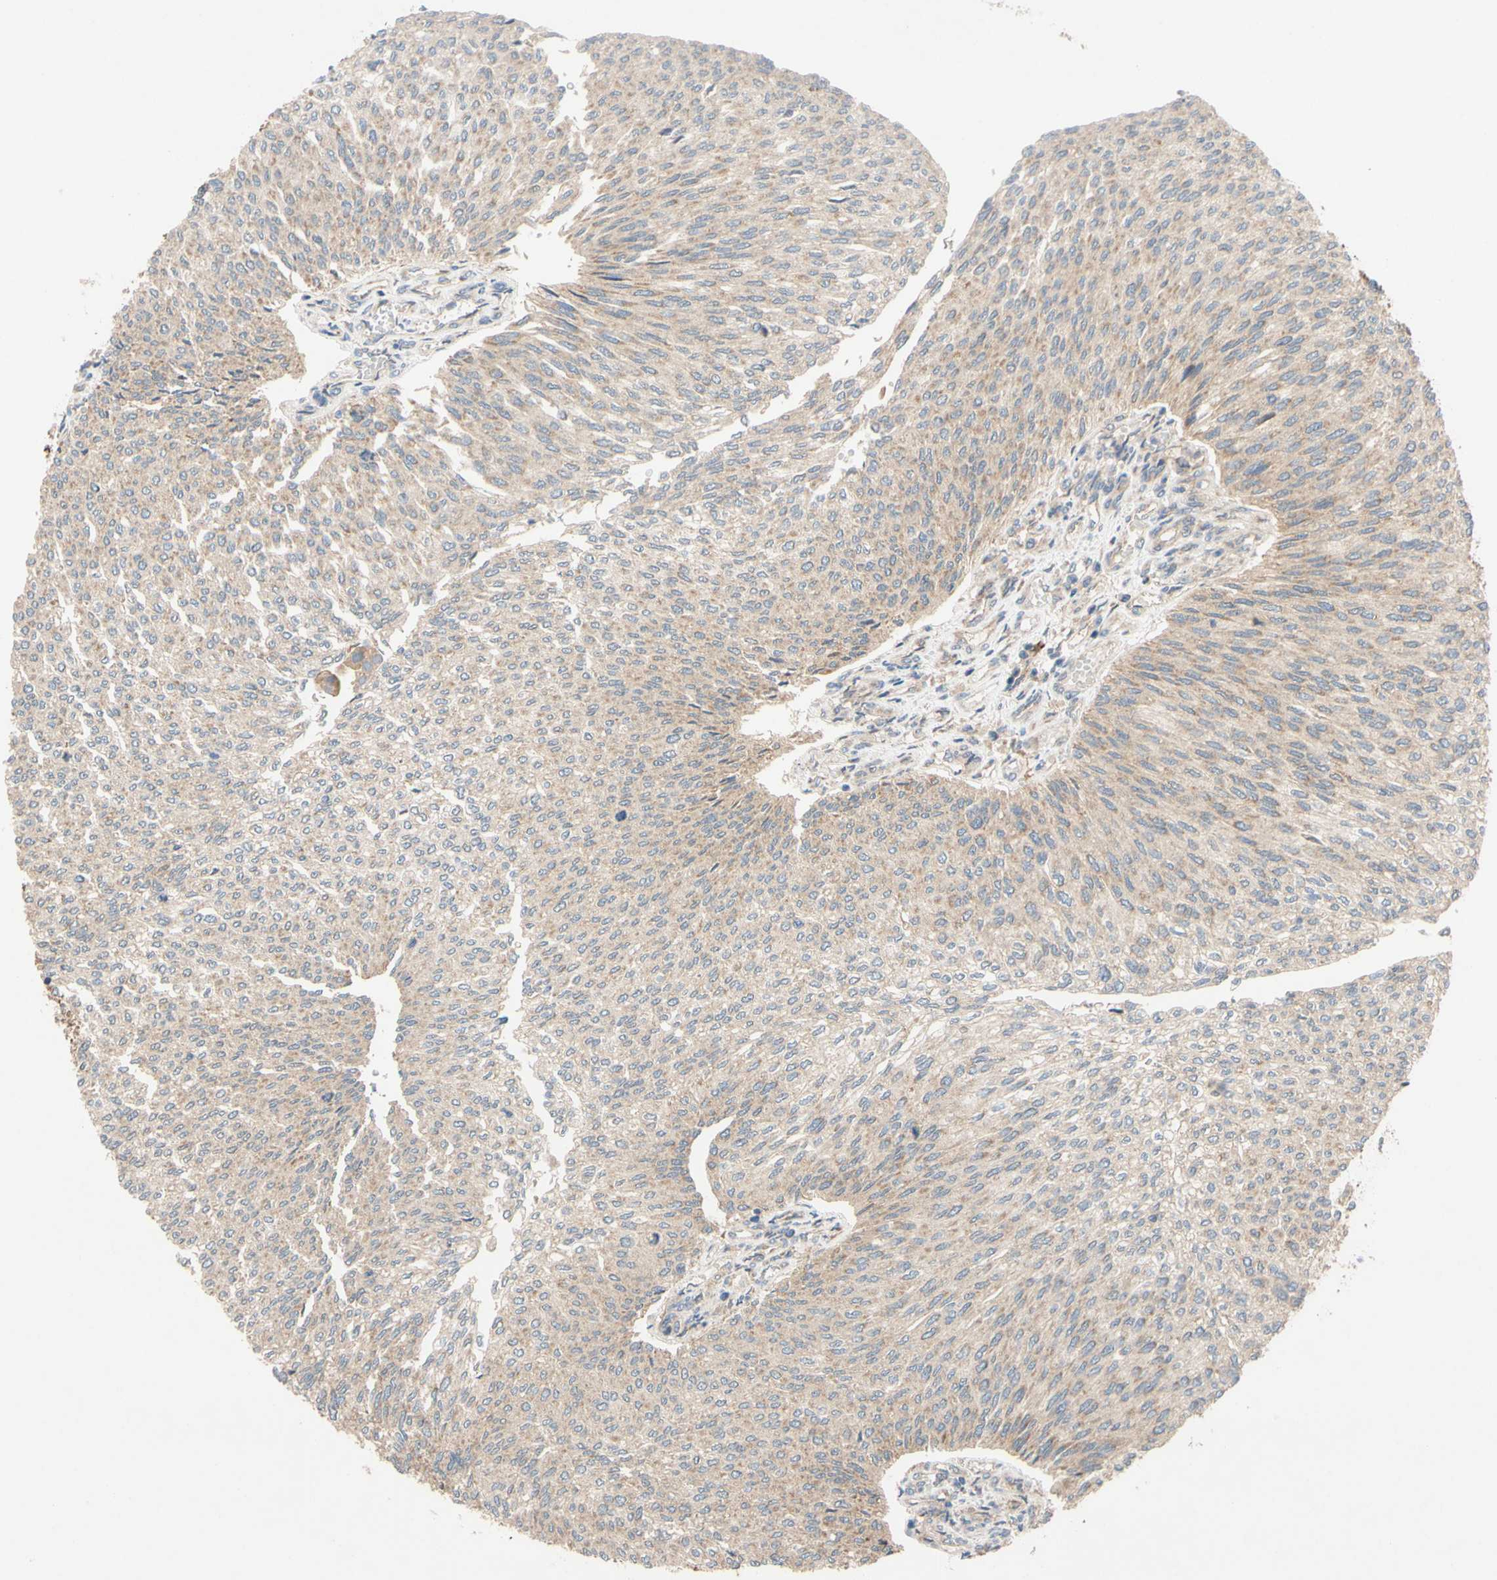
{"staining": {"intensity": "weak", "quantity": ">75%", "location": "cytoplasmic/membranous"}, "tissue": "urothelial cancer", "cell_type": "Tumor cells", "image_type": "cancer", "snomed": [{"axis": "morphology", "description": "Urothelial carcinoma, Low grade"}, {"axis": "topography", "description": "Urinary bladder"}], "caption": "Low-grade urothelial carcinoma stained for a protein displays weak cytoplasmic/membranous positivity in tumor cells.", "gene": "MBTPS2", "patient": {"sex": "female", "age": 79}}